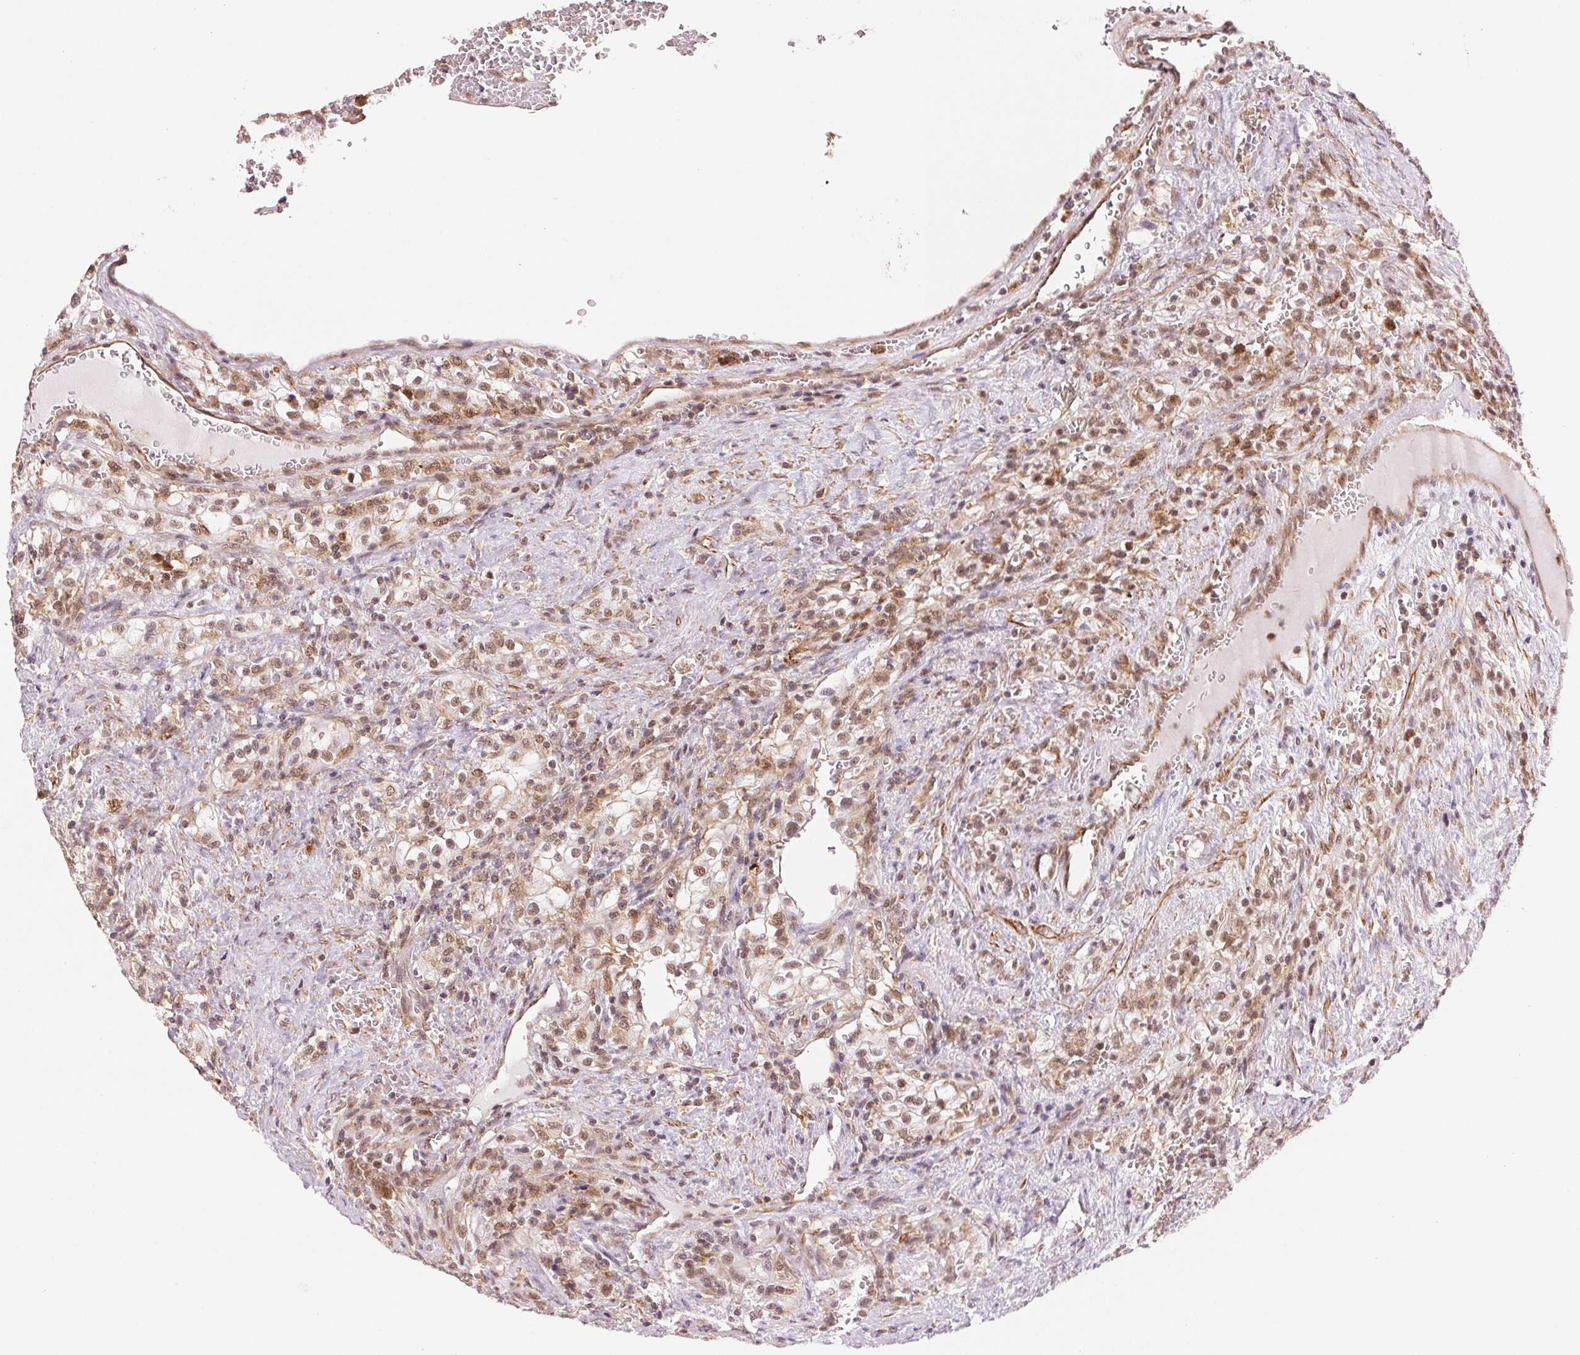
{"staining": {"intensity": "weak", "quantity": ">75%", "location": "nuclear"}, "tissue": "renal cancer", "cell_type": "Tumor cells", "image_type": "cancer", "snomed": [{"axis": "morphology", "description": "Adenocarcinoma, NOS"}, {"axis": "topography", "description": "Kidney"}], "caption": "Tumor cells reveal low levels of weak nuclear positivity in about >75% of cells in human adenocarcinoma (renal).", "gene": "HNRNPDL", "patient": {"sex": "female", "age": 74}}